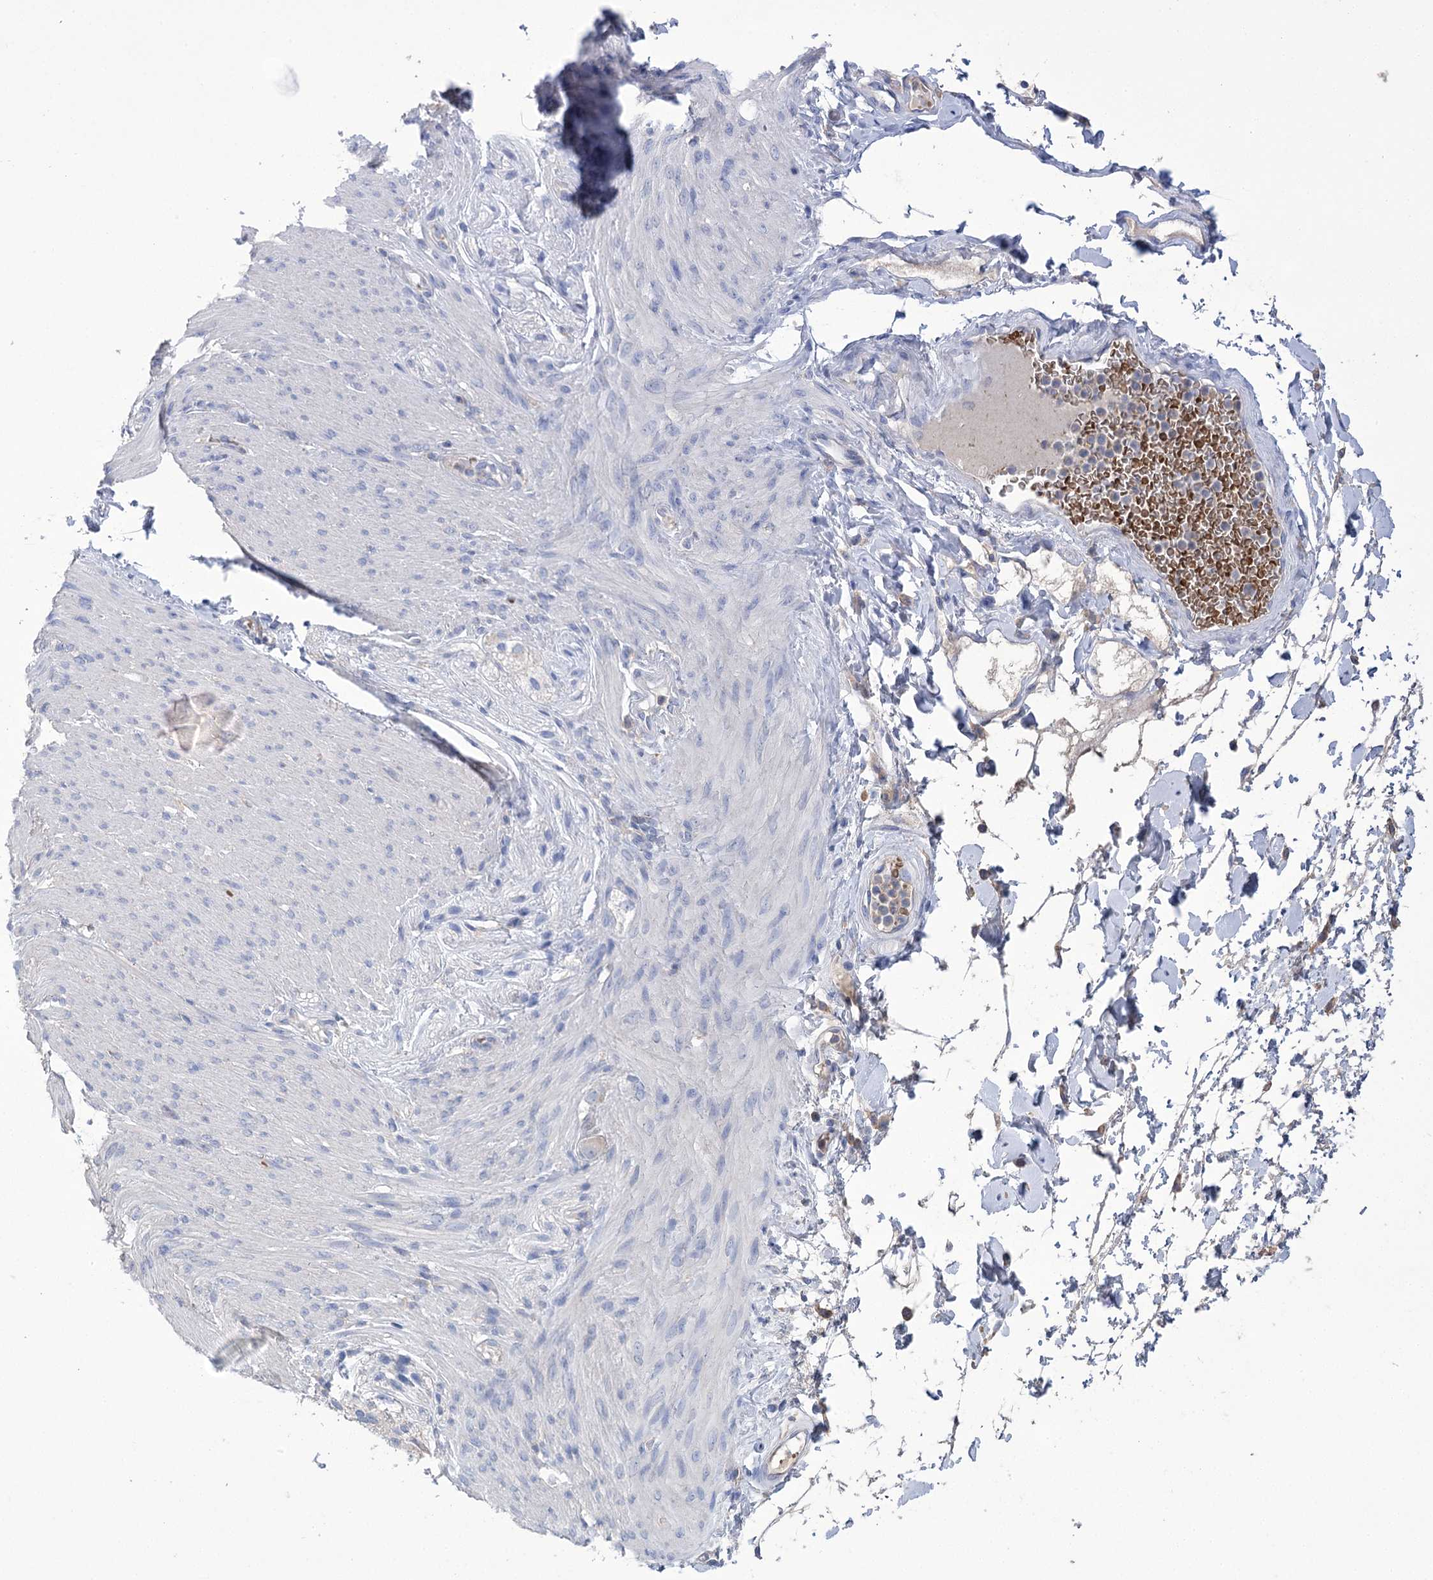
{"staining": {"intensity": "weak", "quantity": "25%-75%", "location": "cytoplasmic/membranous"}, "tissue": "adipose tissue", "cell_type": "Adipocytes", "image_type": "normal", "snomed": [{"axis": "morphology", "description": "Normal tissue, NOS"}, {"axis": "topography", "description": "Colon"}, {"axis": "topography", "description": "Peripheral nerve tissue"}], "caption": "Immunohistochemical staining of normal adipose tissue demonstrates 25%-75% levels of weak cytoplasmic/membranous protein expression in approximately 25%-75% of adipocytes. (IHC, brightfield microscopy, high magnification).", "gene": "PRSS53", "patient": {"sex": "female", "age": 61}}